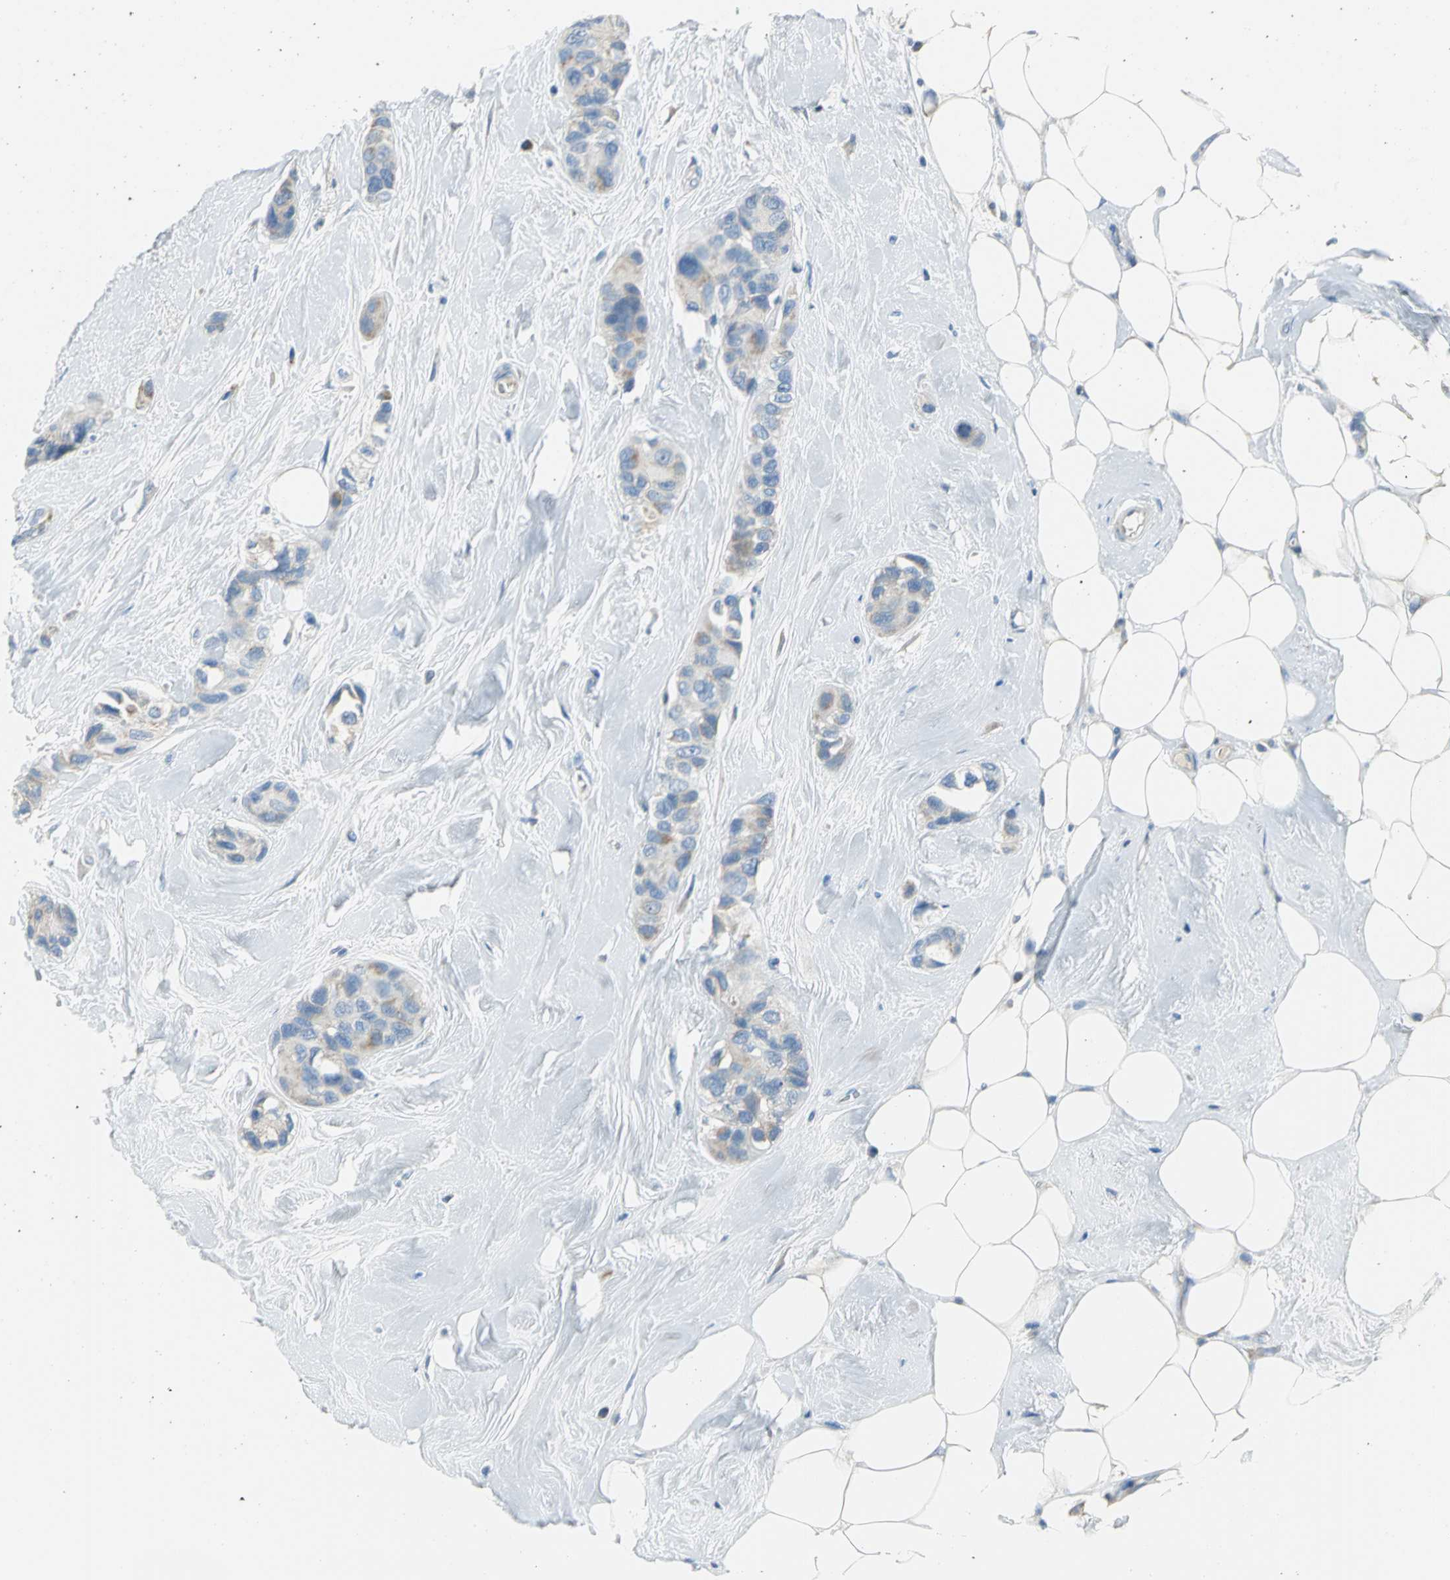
{"staining": {"intensity": "weak", "quantity": "25%-75%", "location": "cytoplasmic/membranous"}, "tissue": "breast cancer", "cell_type": "Tumor cells", "image_type": "cancer", "snomed": [{"axis": "morphology", "description": "Duct carcinoma"}, {"axis": "topography", "description": "Breast"}], "caption": "IHC micrograph of neoplastic tissue: breast cancer (invasive ductal carcinoma) stained using immunohistochemistry (IHC) reveals low levels of weak protein expression localized specifically in the cytoplasmic/membranous of tumor cells, appearing as a cytoplasmic/membranous brown color.", "gene": "ALOX15", "patient": {"sex": "female", "age": 51}}